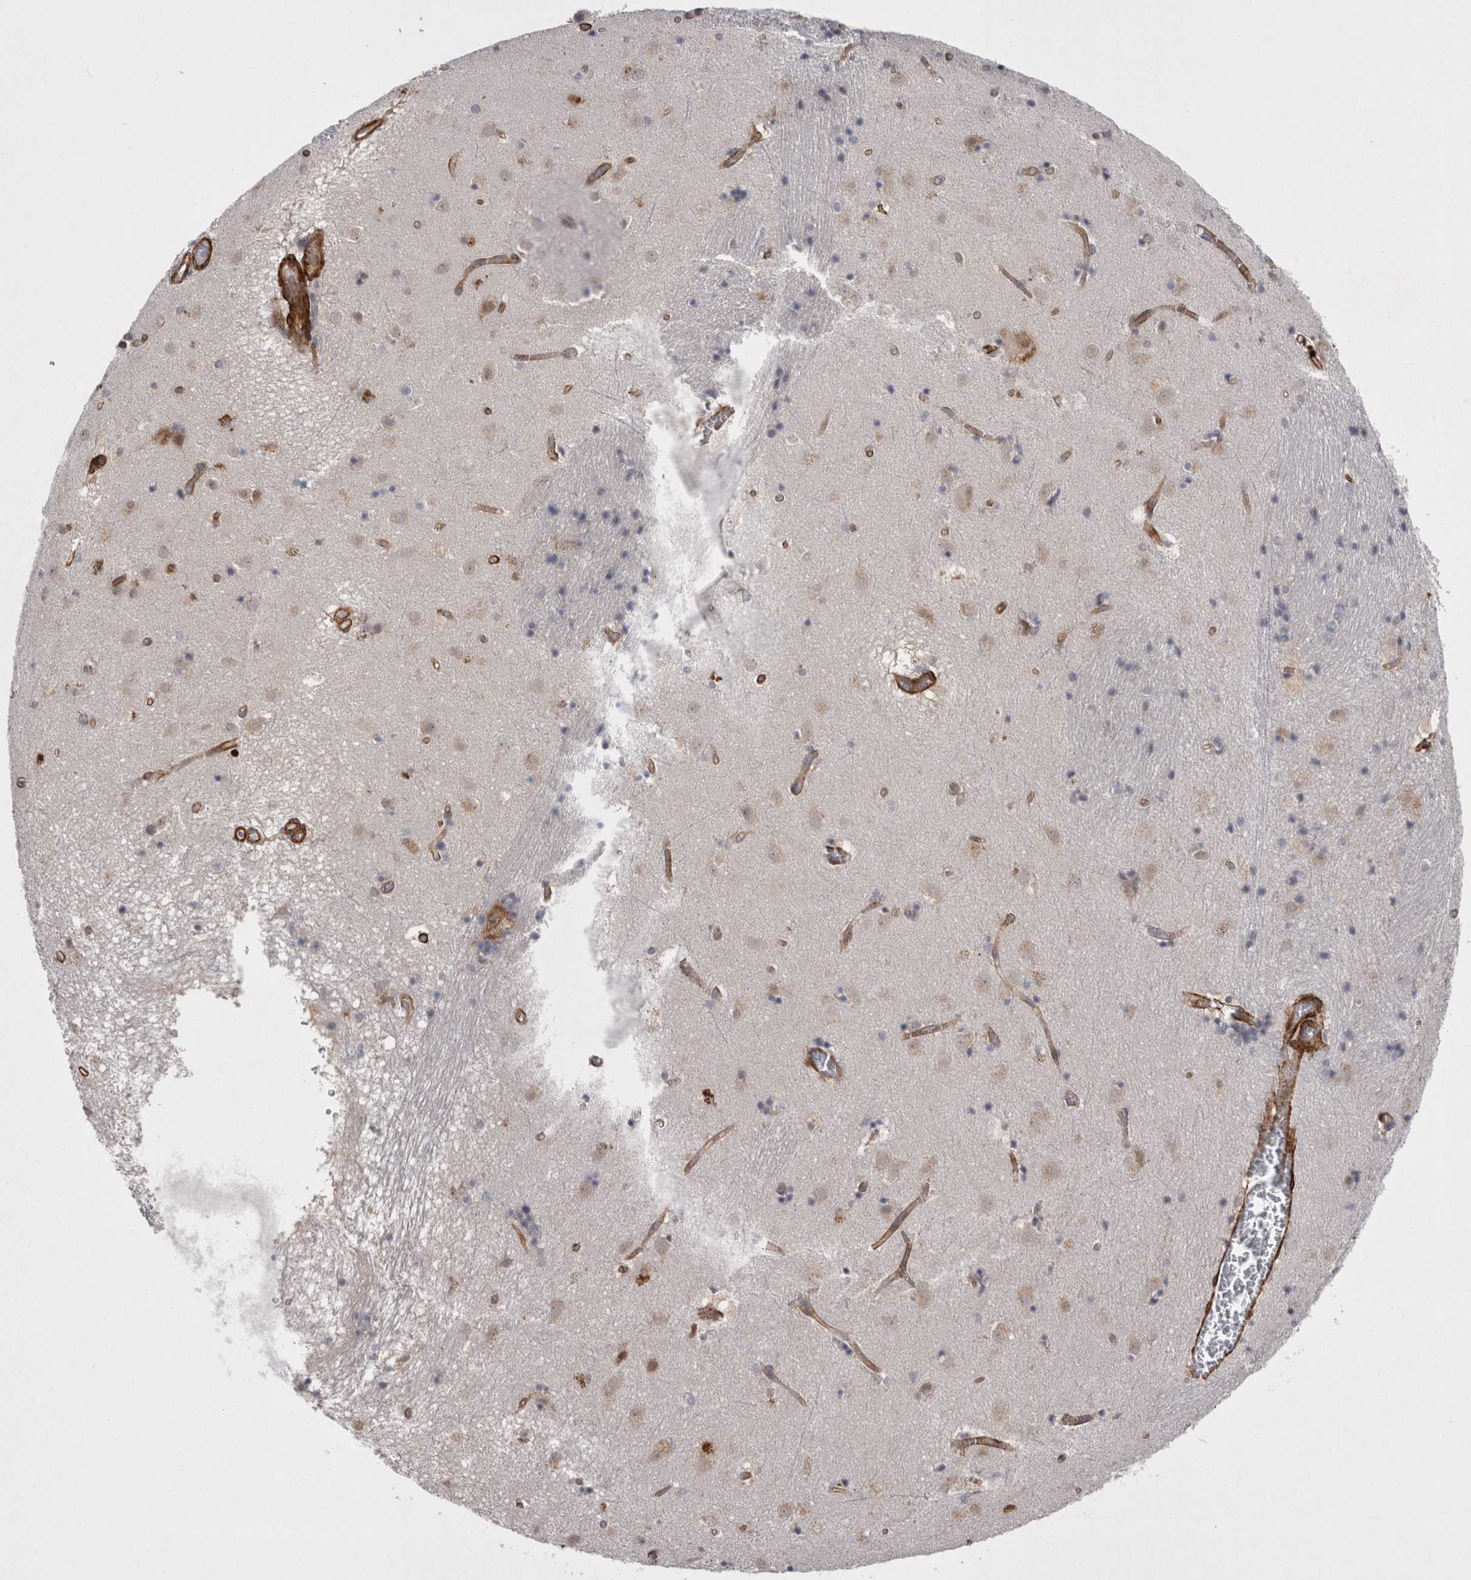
{"staining": {"intensity": "weak", "quantity": "25%-75%", "location": "cytoplasmic/membranous"}, "tissue": "caudate", "cell_type": "Glial cells", "image_type": "normal", "snomed": [{"axis": "morphology", "description": "Normal tissue, NOS"}, {"axis": "topography", "description": "Lateral ventricle wall"}], "caption": "Glial cells reveal weak cytoplasmic/membranous staining in approximately 25%-75% of cells in unremarkable caudate. (DAB (3,3'-diaminobenzidine) IHC, brown staining for protein, blue staining for nuclei).", "gene": "DDX6", "patient": {"sex": "male", "age": 70}}